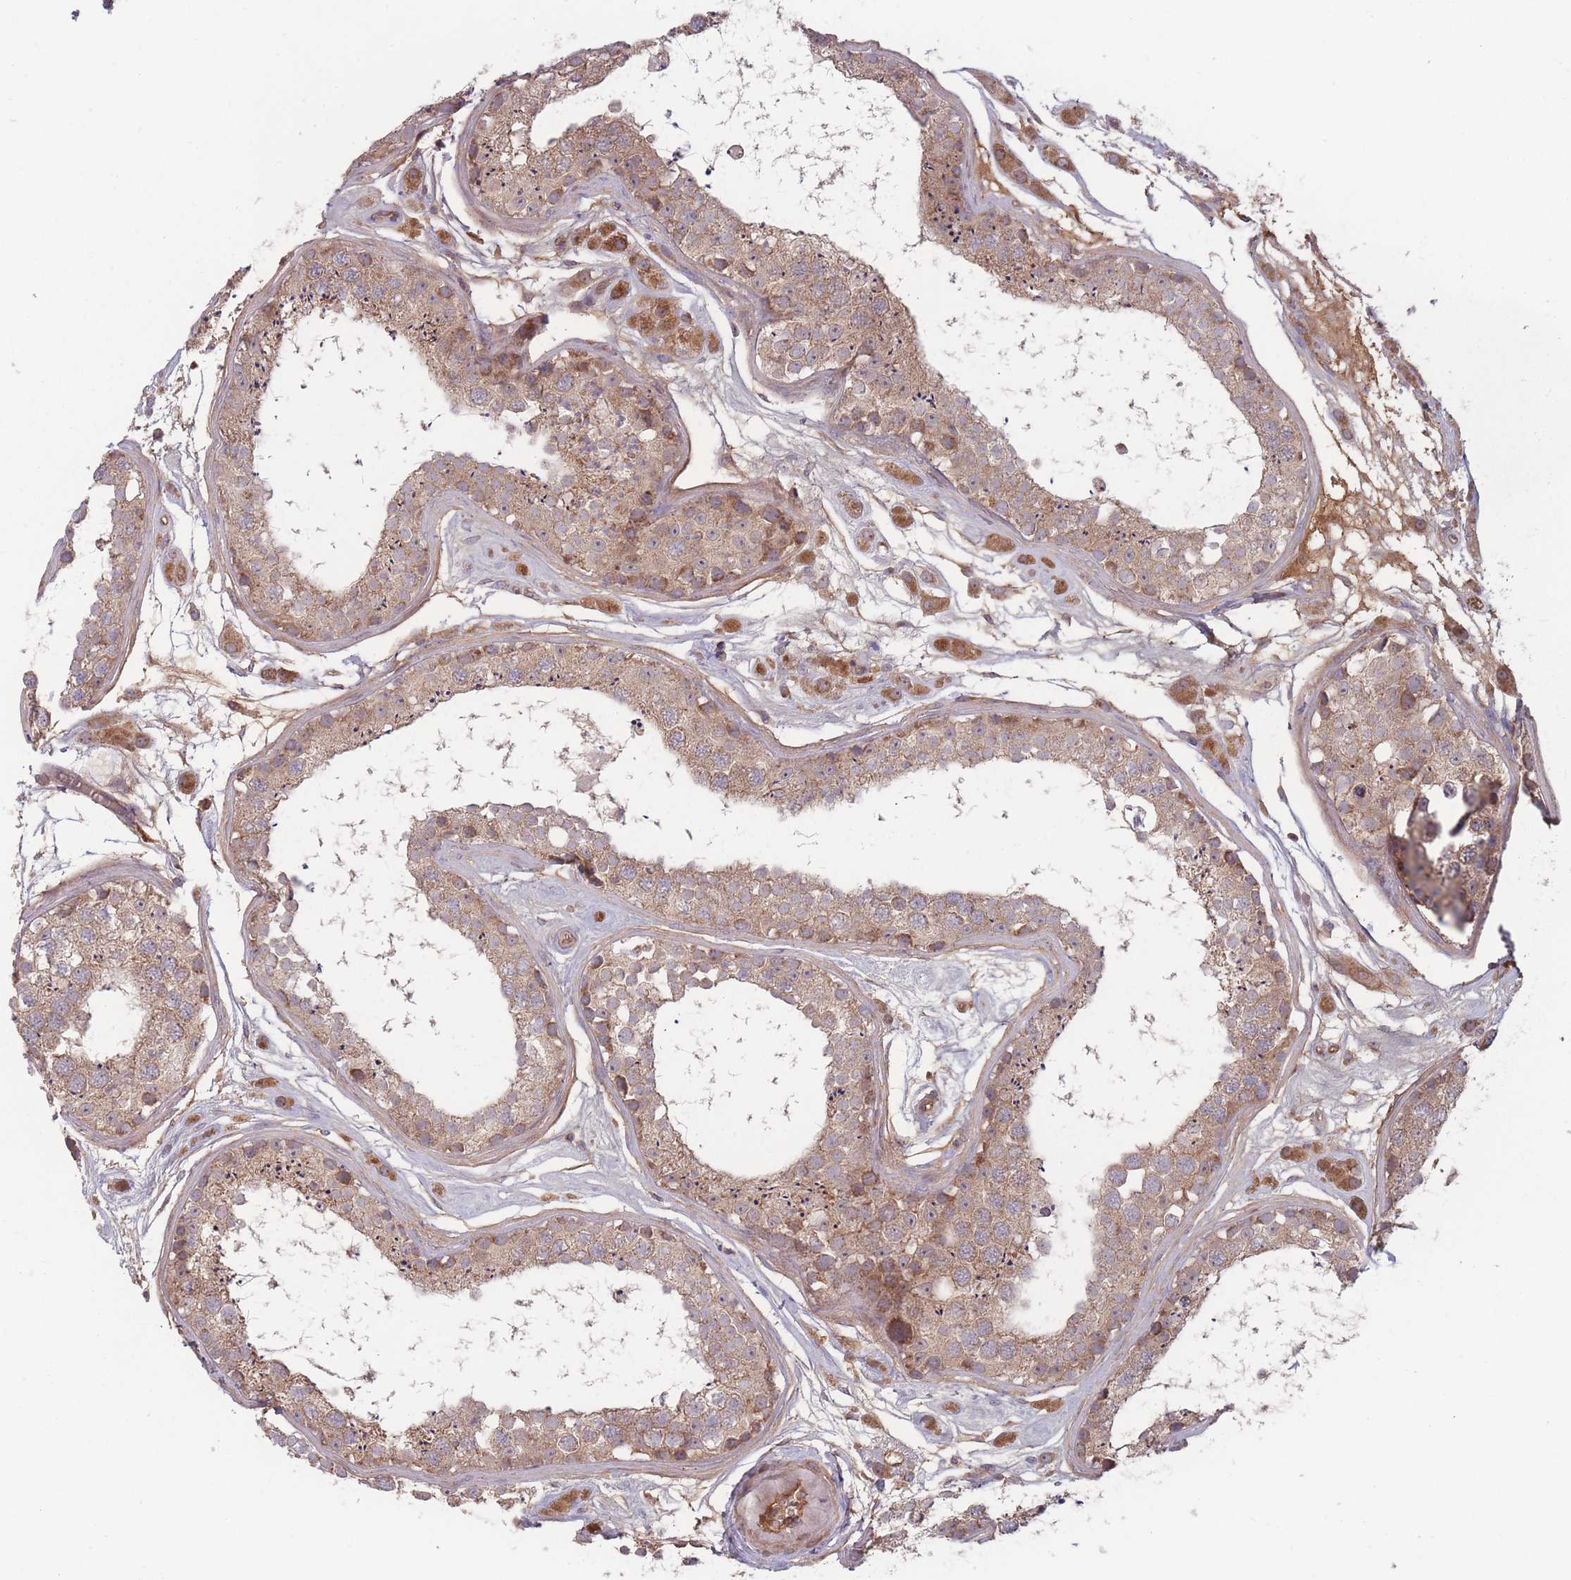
{"staining": {"intensity": "weak", "quantity": ">75%", "location": "cytoplasmic/membranous"}, "tissue": "testis", "cell_type": "Cells in seminiferous ducts", "image_type": "normal", "snomed": [{"axis": "morphology", "description": "Normal tissue, NOS"}, {"axis": "topography", "description": "Testis"}], "caption": "Immunohistochemical staining of unremarkable human testis shows low levels of weak cytoplasmic/membranous positivity in about >75% of cells in seminiferous ducts. The staining was performed using DAB (3,3'-diaminobenzidine), with brown indicating positive protein expression. Nuclei are stained blue with hematoxylin.", "gene": "ATP5MGL", "patient": {"sex": "male", "age": 25}}